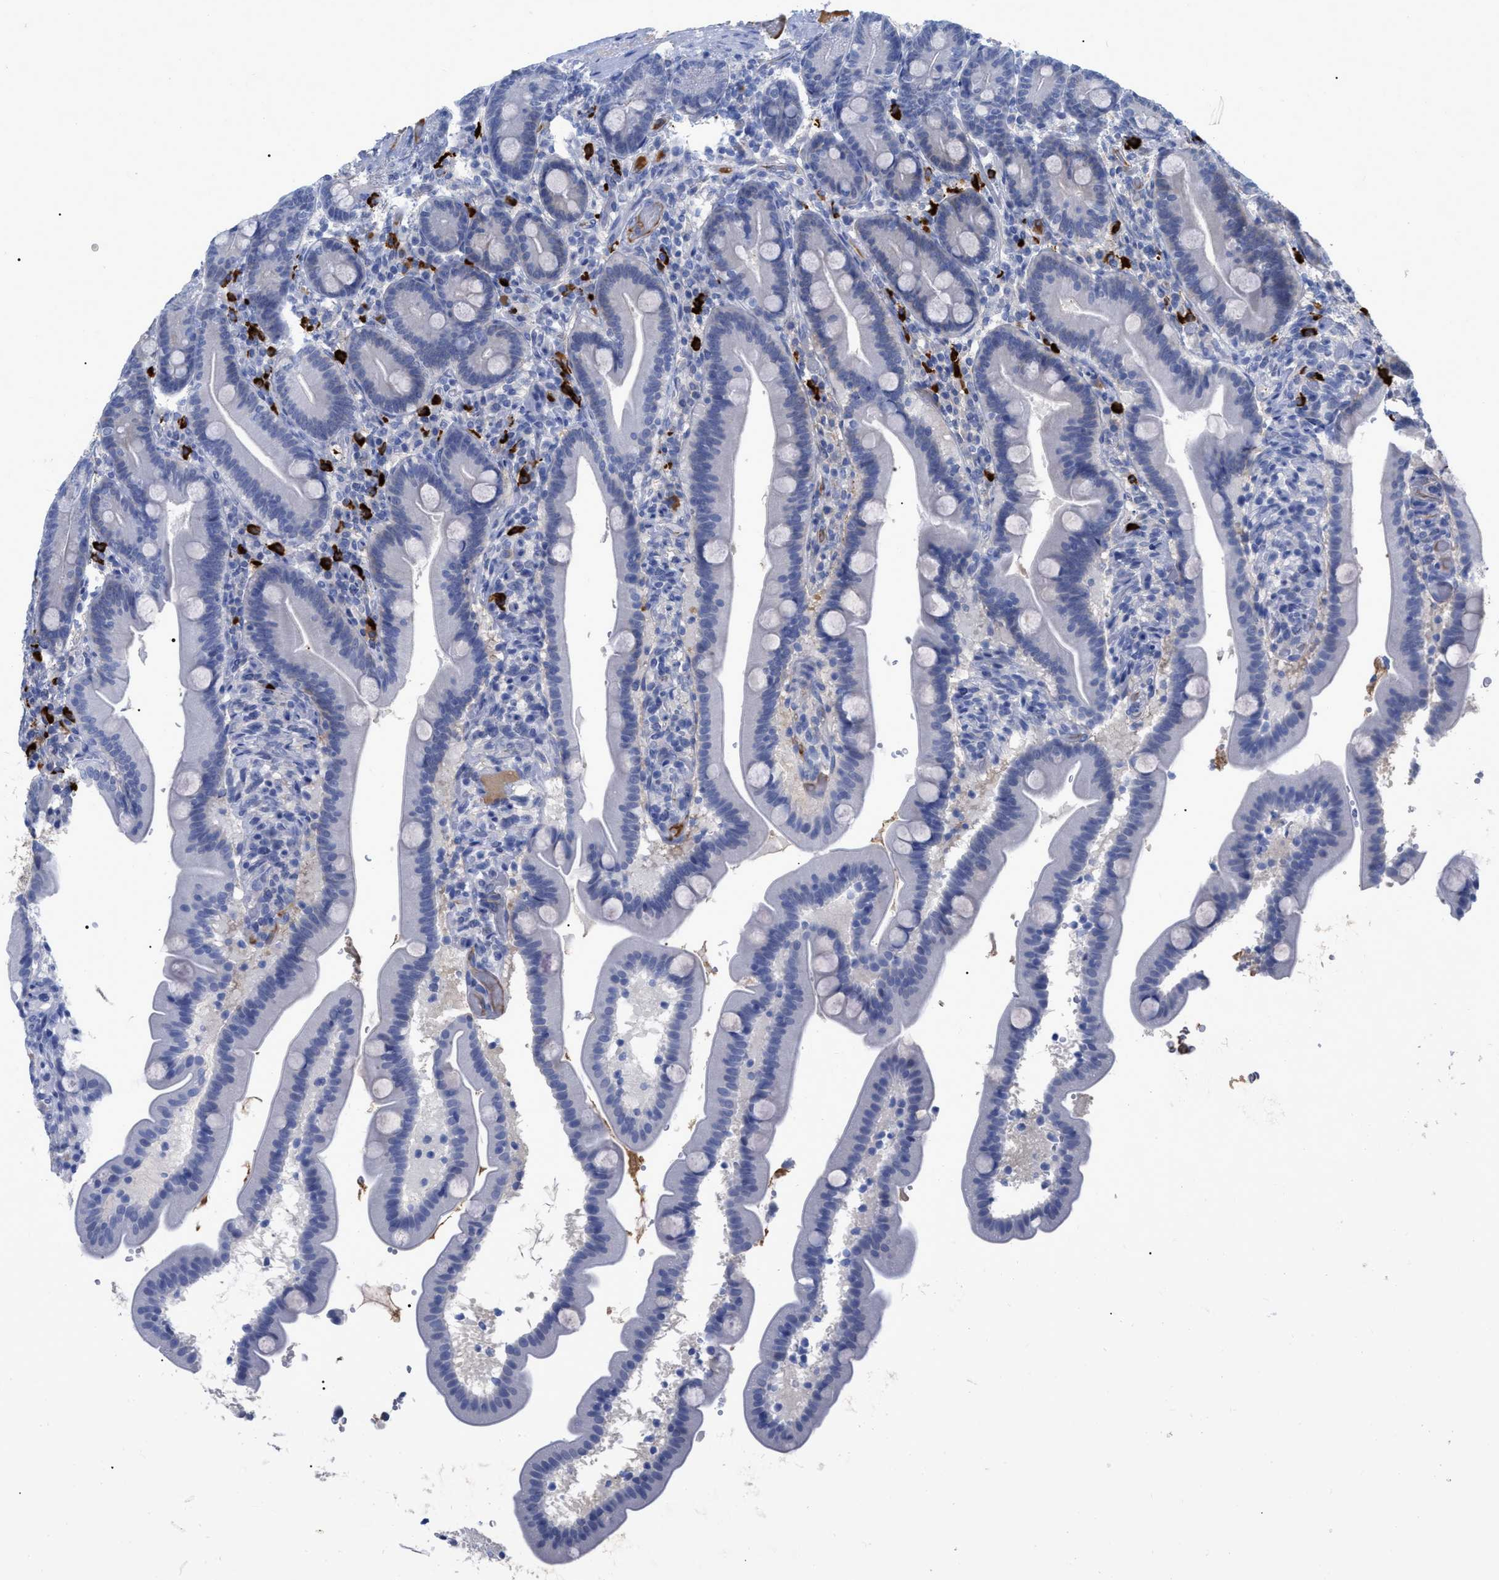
{"staining": {"intensity": "negative", "quantity": "none", "location": "none"}, "tissue": "duodenum", "cell_type": "Glandular cells", "image_type": "normal", "snomed": [{"axis": "morphology", "description": "Normal tissue, NOS"}, {"axis": "topography", "description": "Duodenum"}], "caption": "Glandular cells show no significant staining in benign duodenum.", "gene": "IGHV5", "patient": {"sex": "male", "age": 54}}